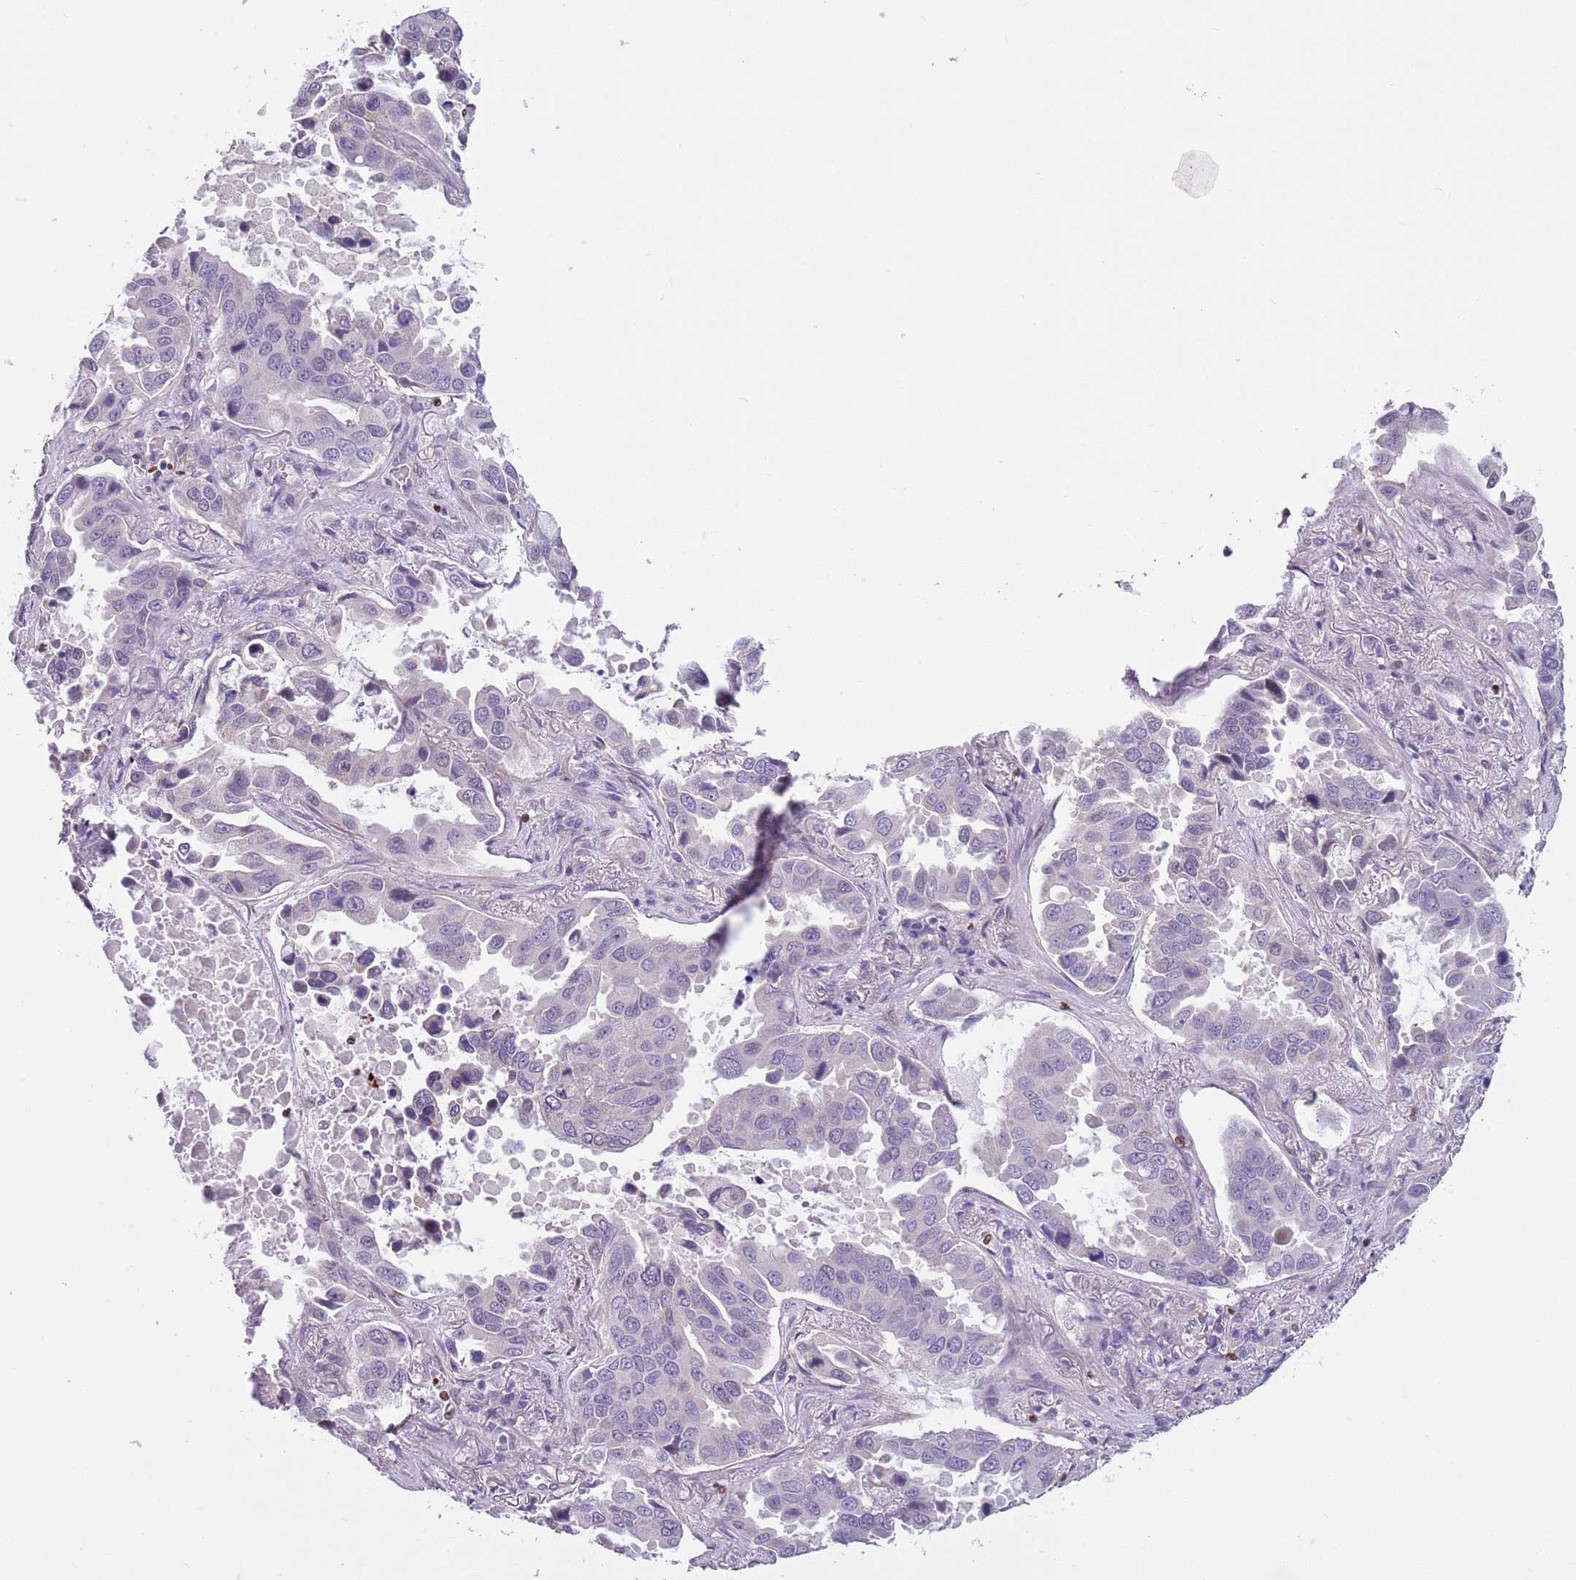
{"staining": {"intensity": "negative", "quantity": "none", "location": "none"}, "tissue": "lung cancer", "cell_type": "Tumor cells", "image_type": "cancer", "snomed": [{"axis": "morphology", "description": "Adenocarcinoma, NOS"}, {"axis": "topography", "description": "Lung"}], "caption": "This is an immunohistochemistry (IHC) image of human lung cancer. There is no positivity in tumor cells.", "gene": "ADCY7", "patient": {"sex": "male", "age": 64}}